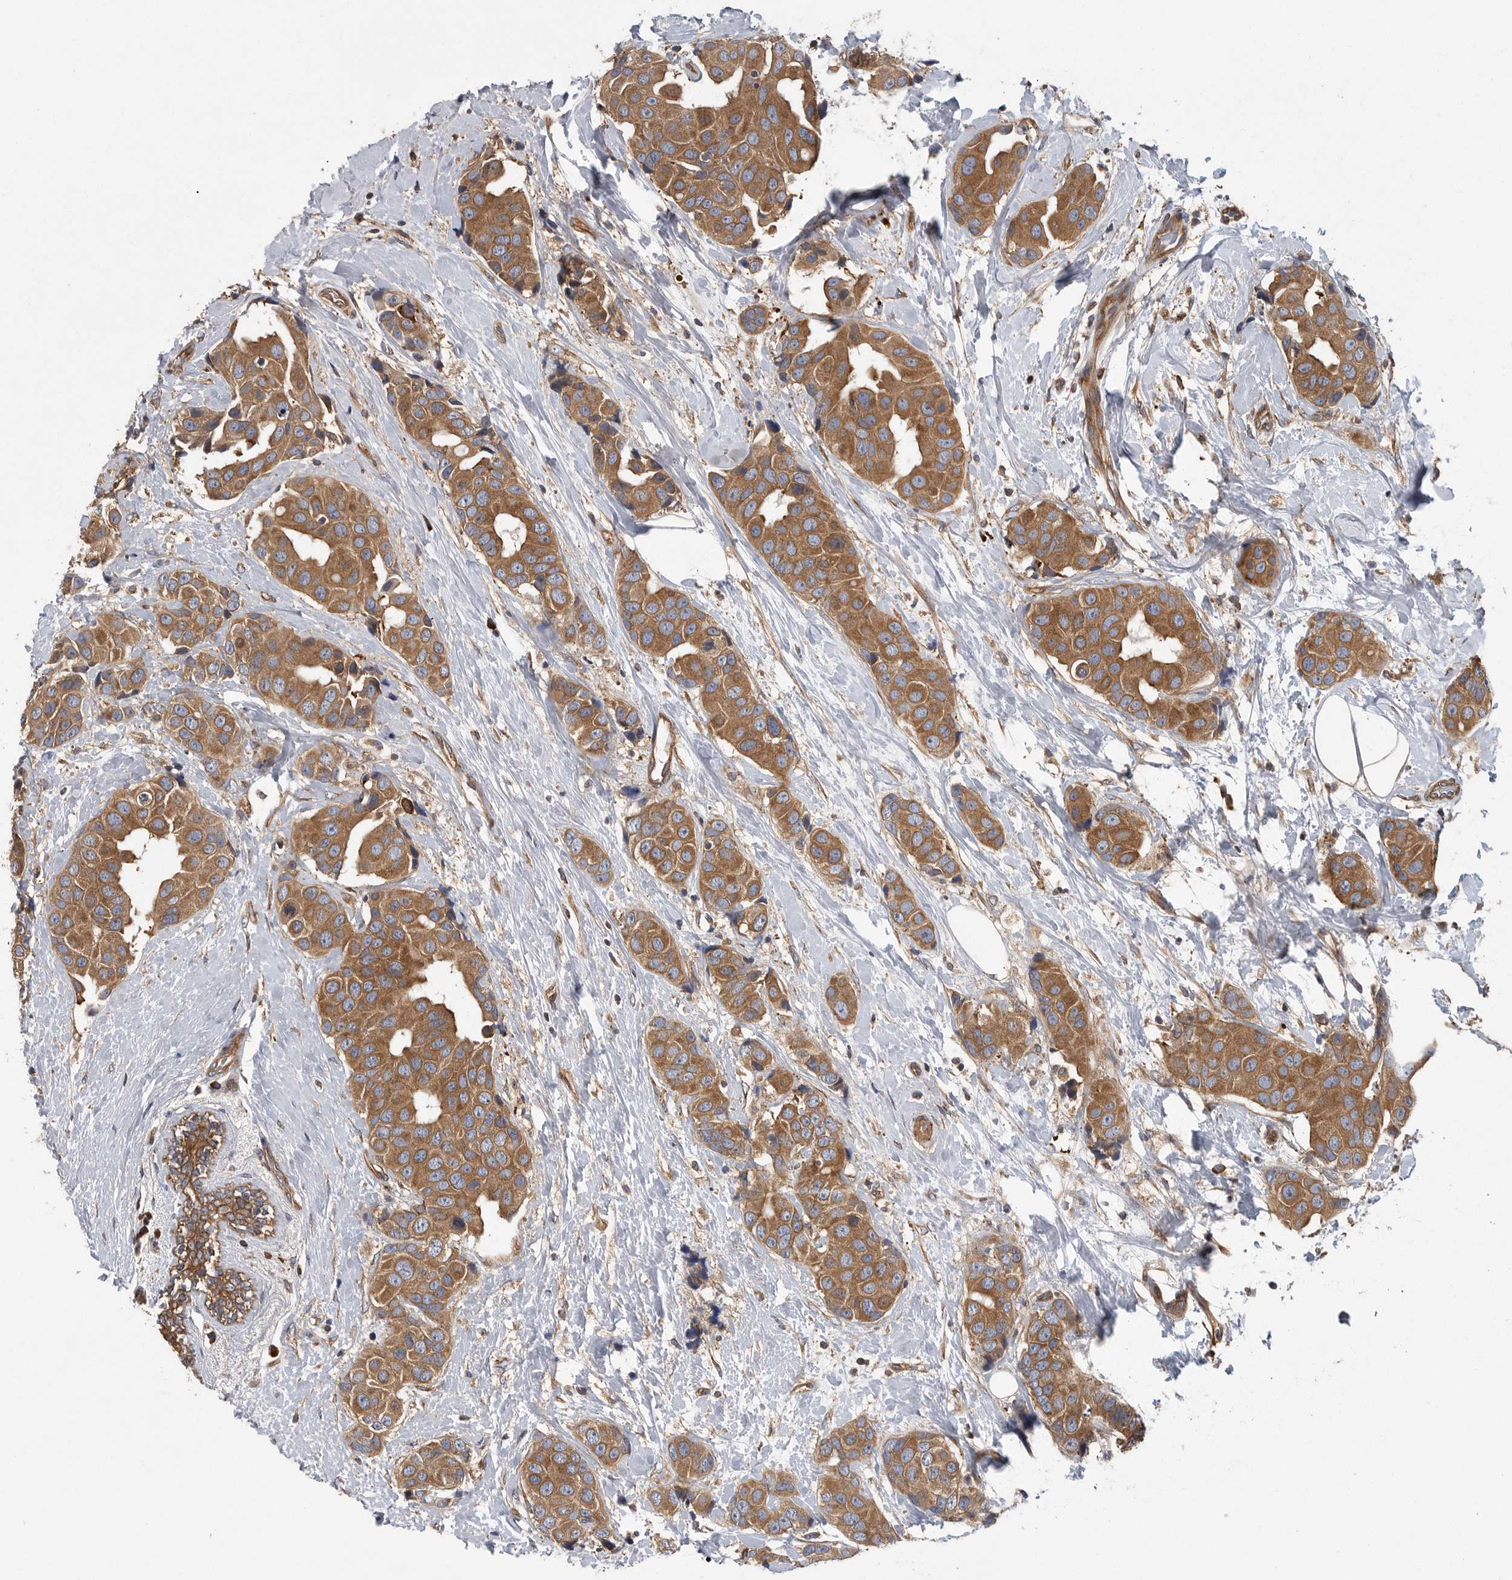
{"staining": {"intensity": "moderate", "quantity": ">75%", "location": "cytoplasmic/membranous"}, "tissue": "breast cancer", "cell_type": "Tumor cells", "image_type": "cancer", "snomed": [{"axis": "morphology", "description": "Normal tissue, NOS"}, {"axis": "morphology", "description": "Duct carcinoma"}, {"axis": "topography", "description": "Breast"}], "caption": "Tumor cells exhibit moderate cytoplasmic/membranous staining in about >75% of cells in intraductal carcinoma (breast). (DAB (3,3'-diaminobenzidine) IHC, brown staining for protein, blue staining for nuclei).", "gene": "OXR1", "patient": {"sex": "female", "age": 39}}